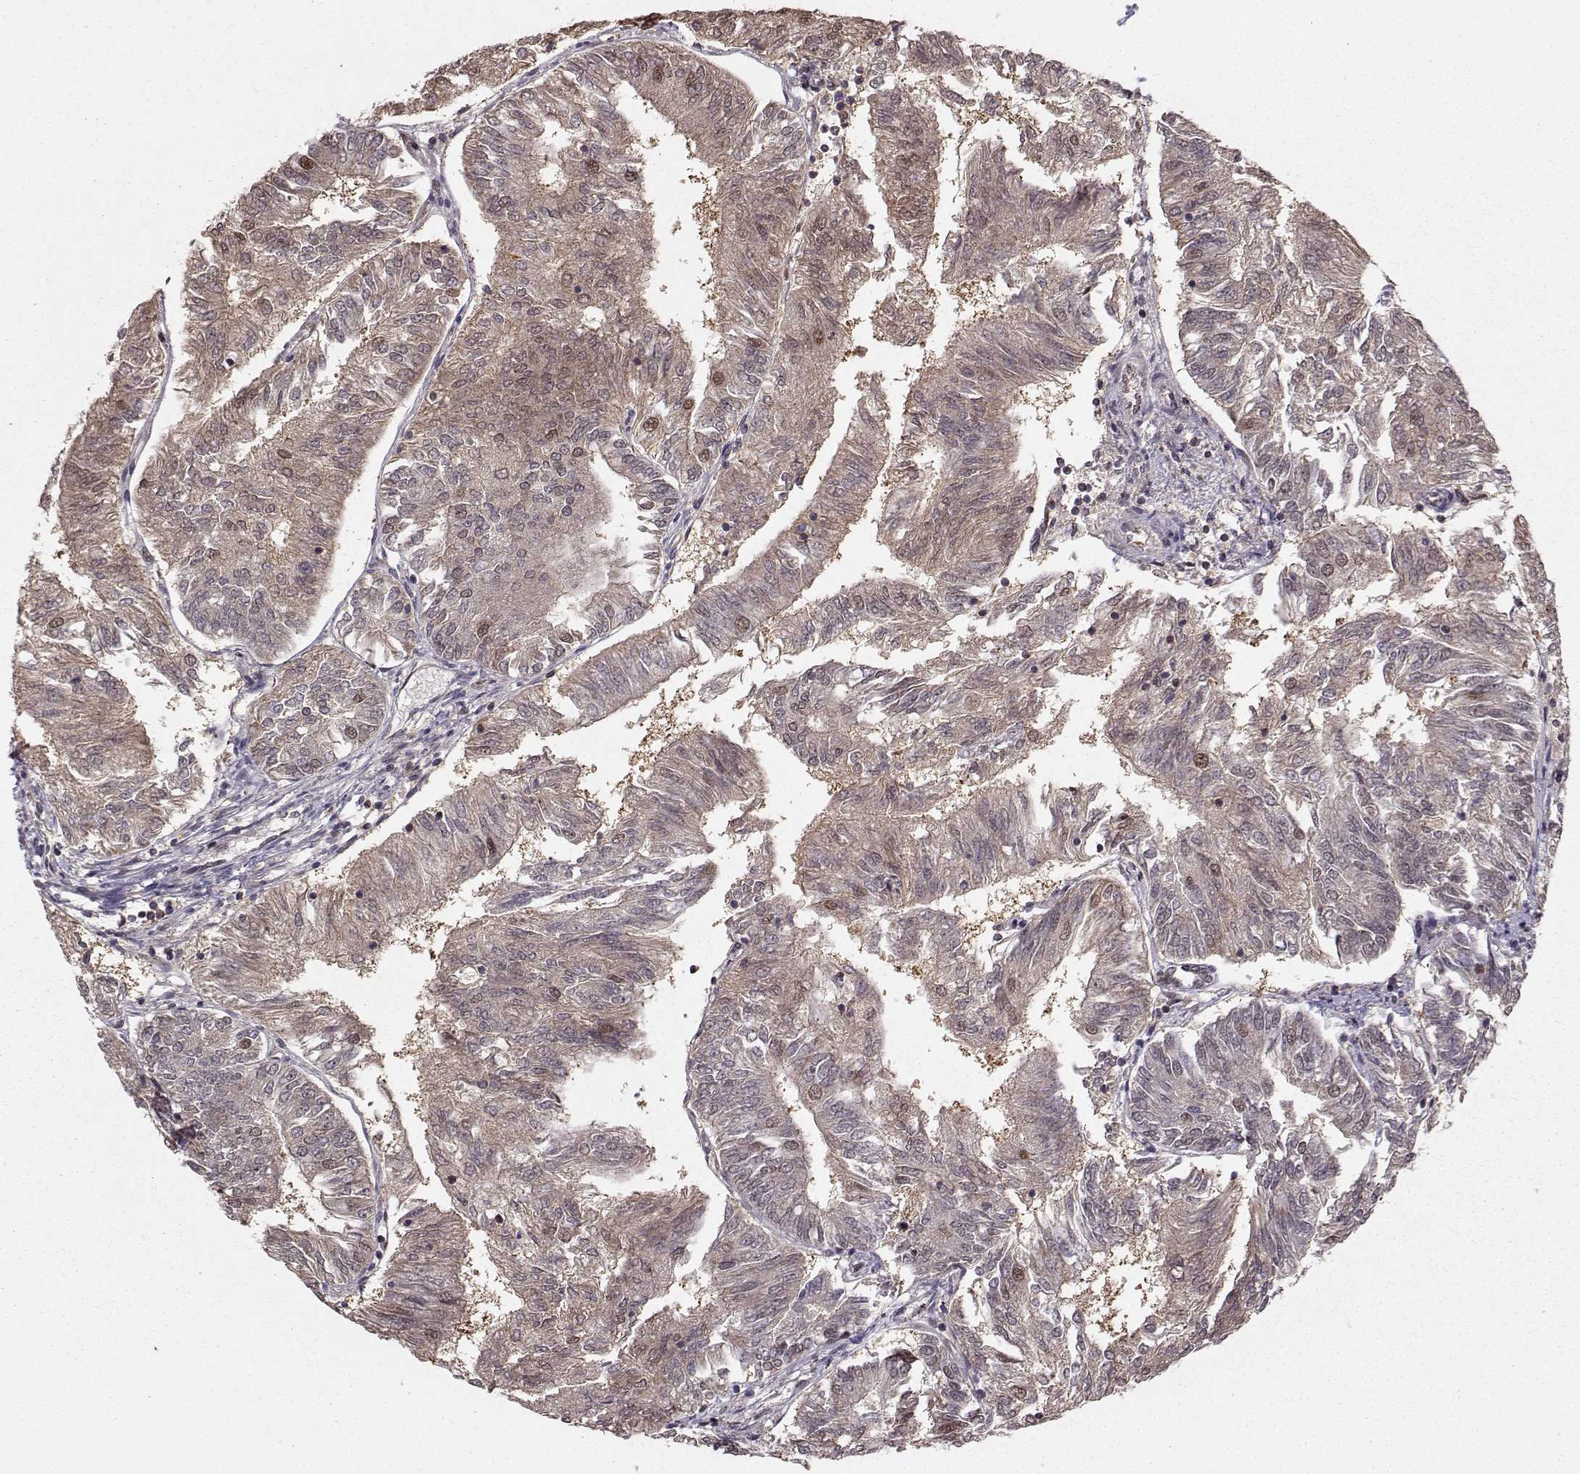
{"staining": {"intensity": "weak", "quantity": "<25%", "location": "cytoplasmic/membranous,nuclear"}, "tissue": "endometrial cancer", "cell_type": "Tumor cells", "image_type": "cancer", "snomed": [{"axis": "morphology", "description": "Adenocarcinoma, NOS"}, {"axis": "topography", "description": "Endometrium"}], "caption": "There is no significant staining in tumor cells of adenocarcinoma (endometrial).", "gene": "PKP2", "patient": {"sex": "female", "age": 58}}